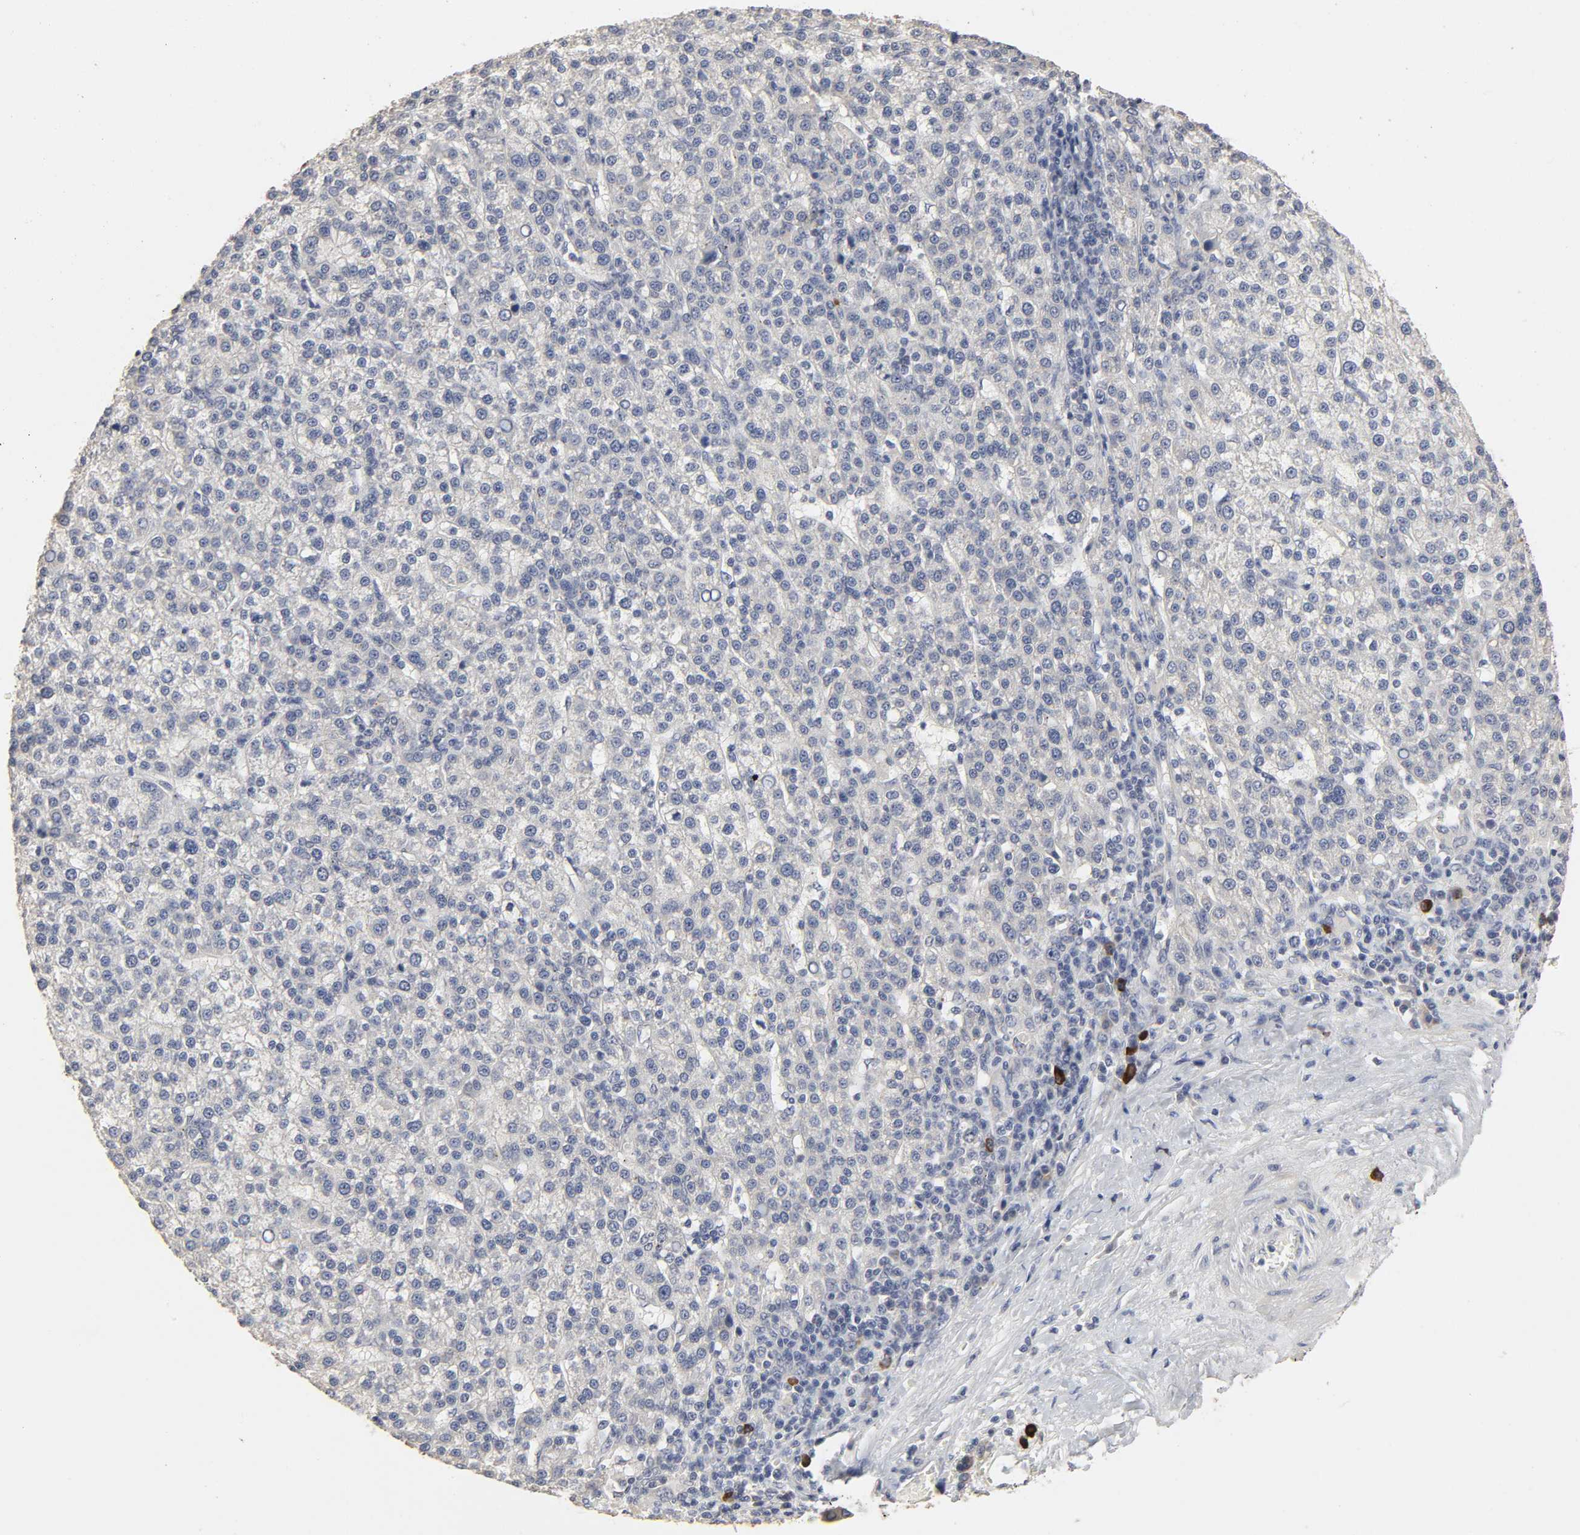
{"staining": {"intensity": "negative", "quantity": "none", "location": "none"}, "tissue": "liver cancer", "cell_type": "Tumor cells", "image_type": "cancer", "snomed": [{"axis": "morphology", "description": "Carcinoma, Hepatocellular, NOS"}, {"axis": "topography", "description": "Liver"}], "caption": "A high-resolution micrograph shows immunohistochemistry staining of liver cancer, which reveals no significant staining in tumor cells.", "gene": "SLC10A2", "patient": {"sex": "female", "age": 58}}